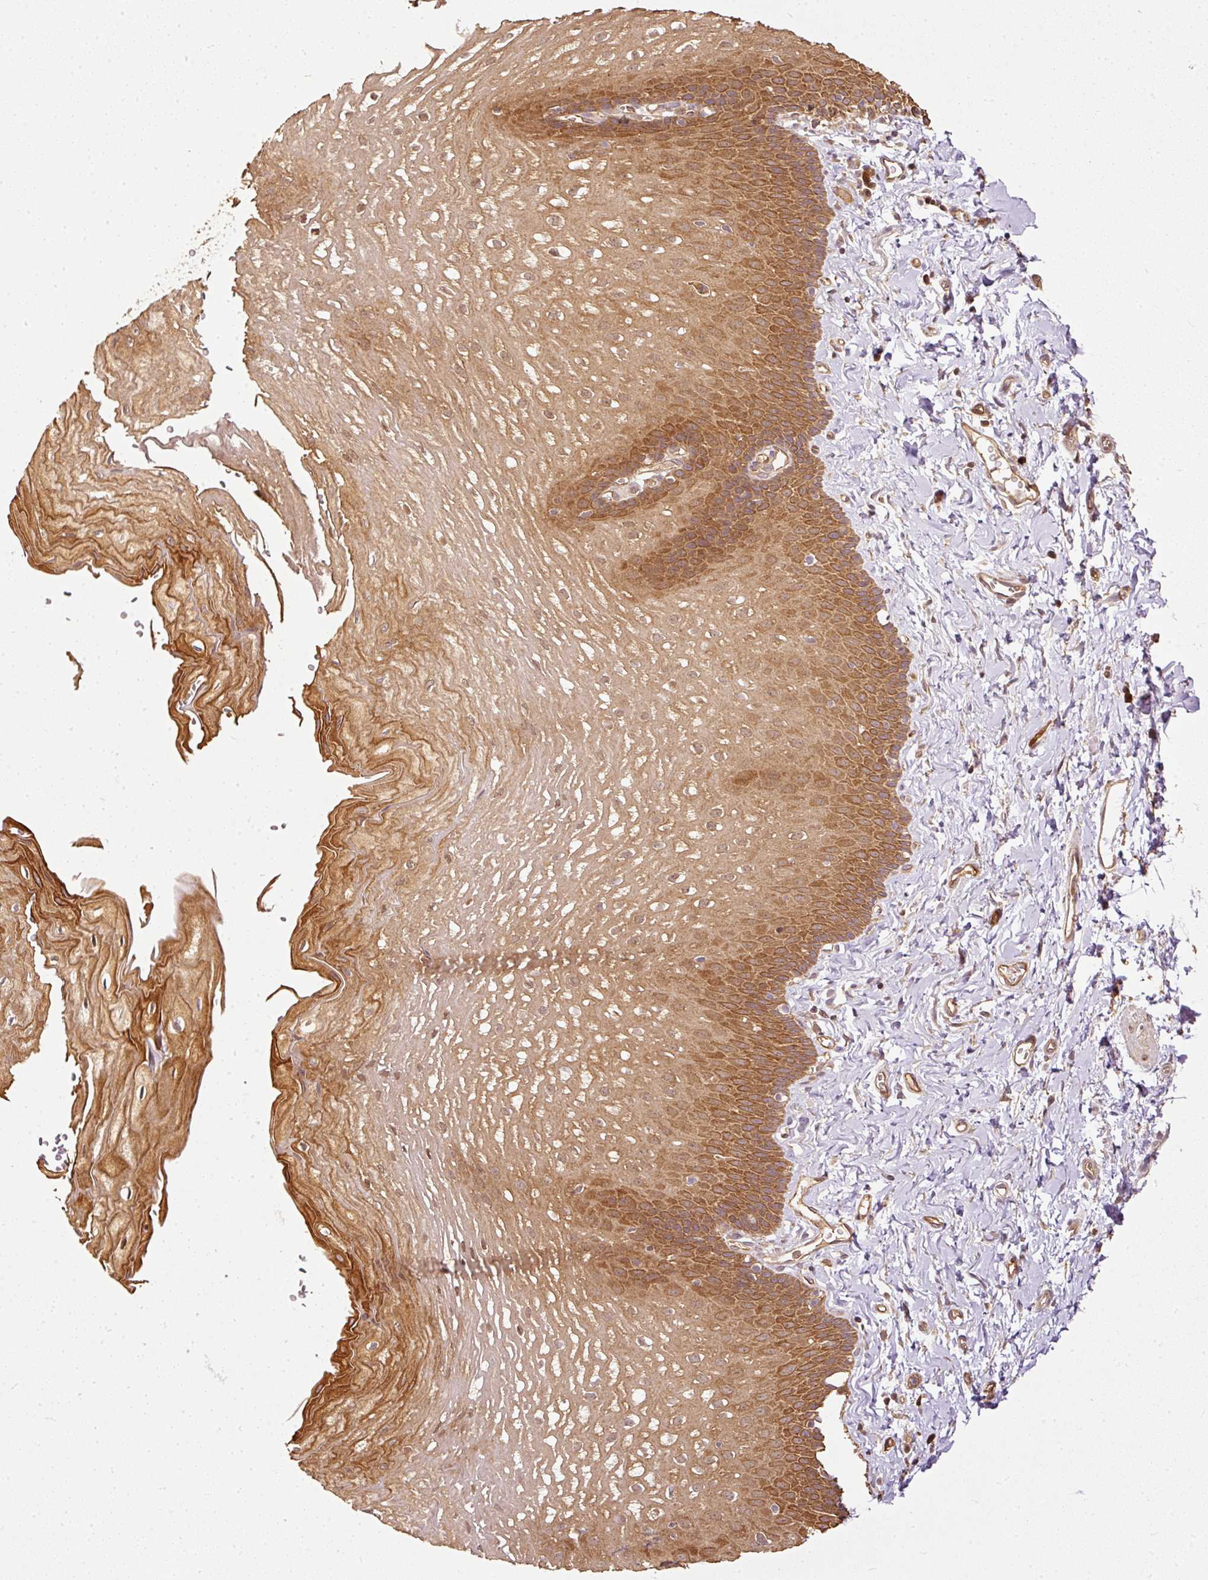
{"staining": {"intensity": "strong", "quantity": ">75%", "location": "cytoplasmic/membranous"}, "tissue": "esophagus", "cell_type": "Squamous epithelial cells", "image_type": "normal", "snomed": [{"axis": "morphology", "description": "Normal tissue, NOS"}, {"axis": "topography", "description": "Esophagus"}], "caption": "Strong cytoplasmic/membranous protein staining is identified in about >75% of squamous epithelial cells in esophagus. The protein is stained brown, and the nuclei are stained in blue (DAB (3,3'-diaminobenzidine) IHC with brightfield microscopy, high magnification).", "gene": "MIF4GD", "patient": {"sex": "male", "age": 70}}